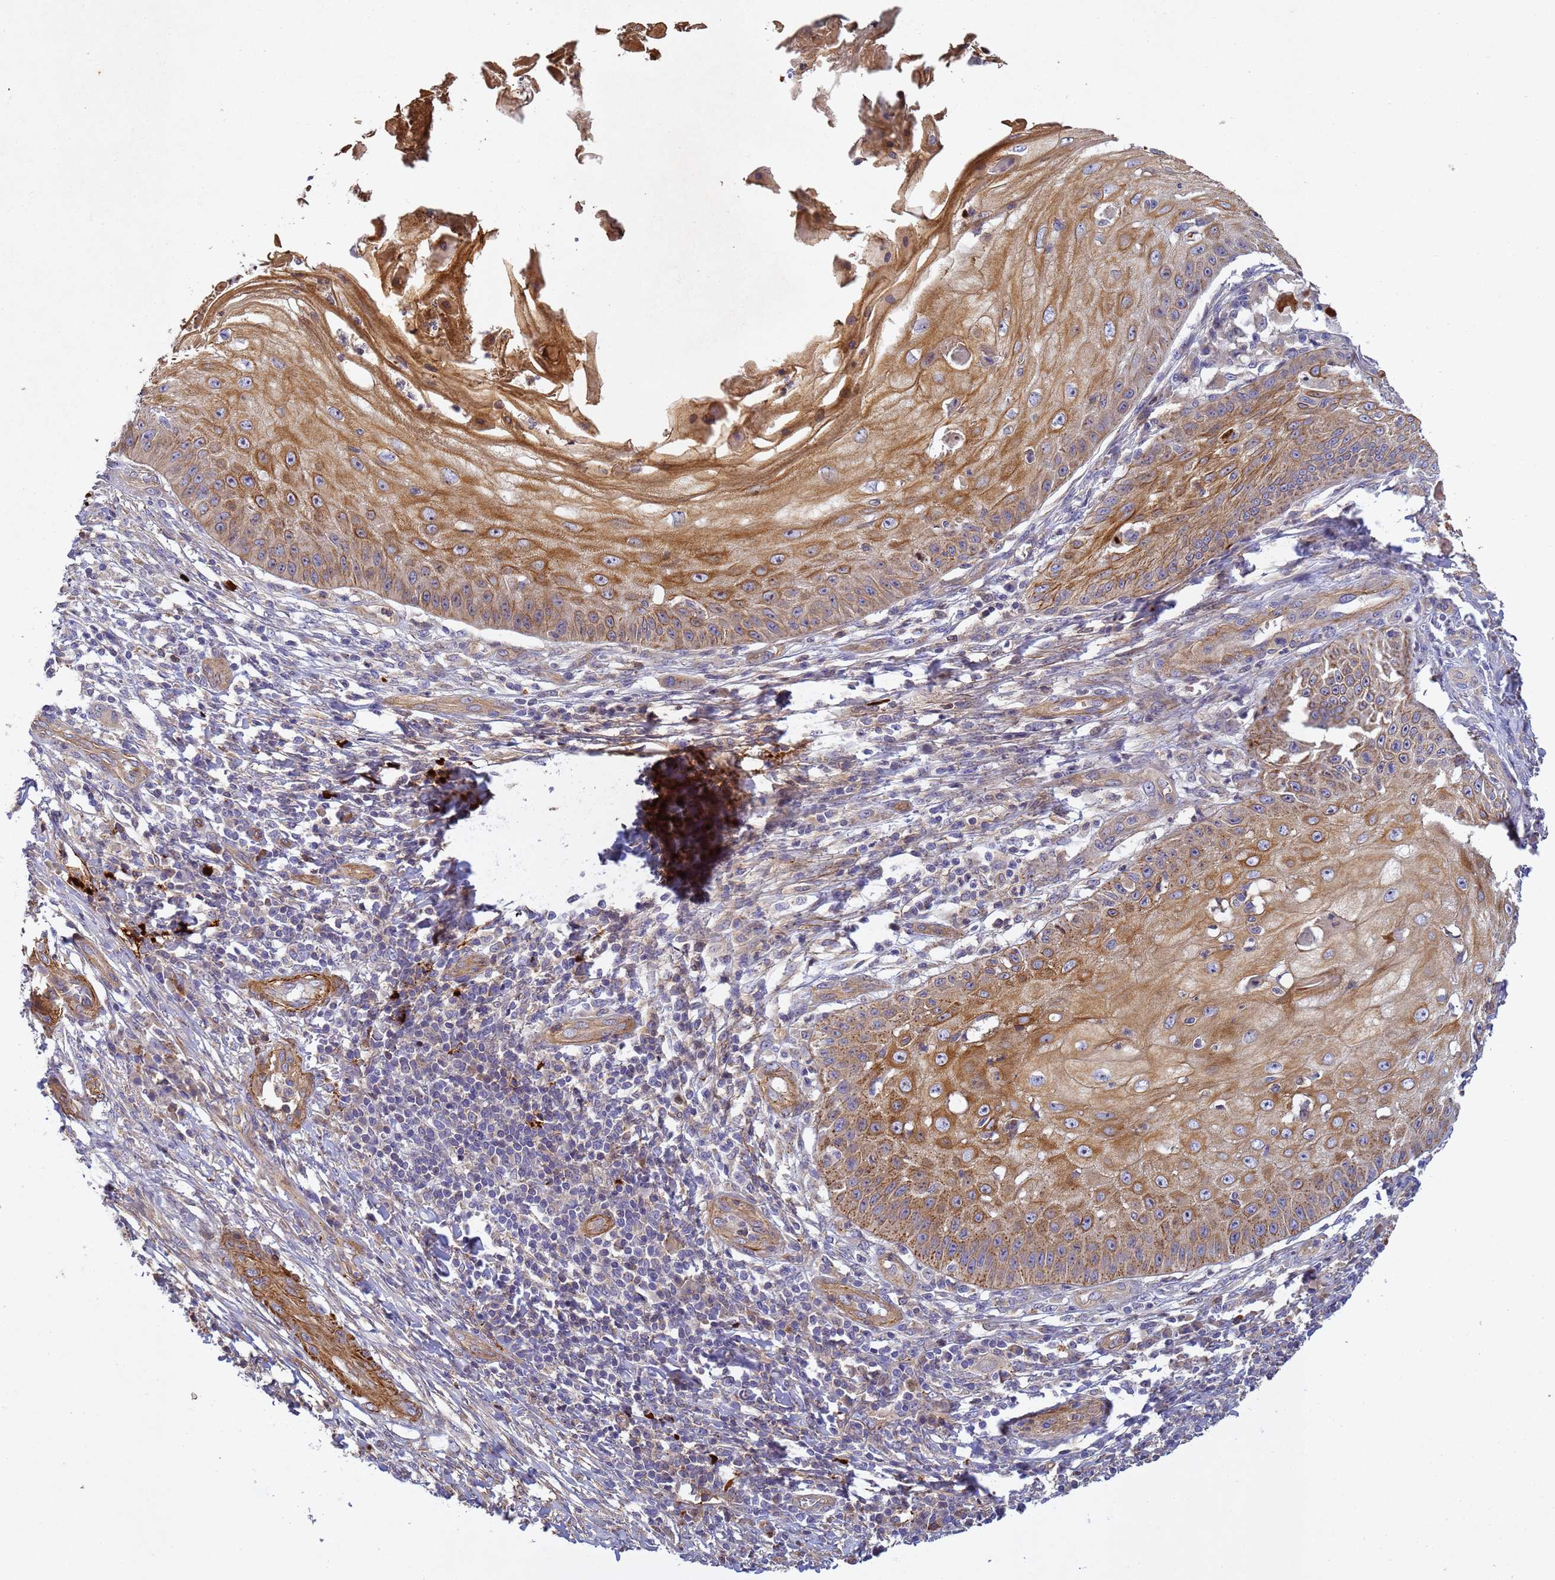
{"staining": {"intensity": "moderate", "quantity": ">75%", "location": "cytoplasmic/membranous"}, "tissue": "skin cancer", "cell_type": "Tumor cells", "image_type": "cancer", "snomed": [{"axis": "morphology", "description": "Squamous cell carcinoma, NOS"}, {"axis": "topography", "description": "Skin"}], "caption": "Approximately >75% of tumor cells in squamous cell carcinoma (skin) demonstrate moderate cytoplasmic/membranous protein staining as visualized by brown immunohistochemical staining.", "gene": "RALGAPA2", "patient": {"sex": "male", "age": 70}}